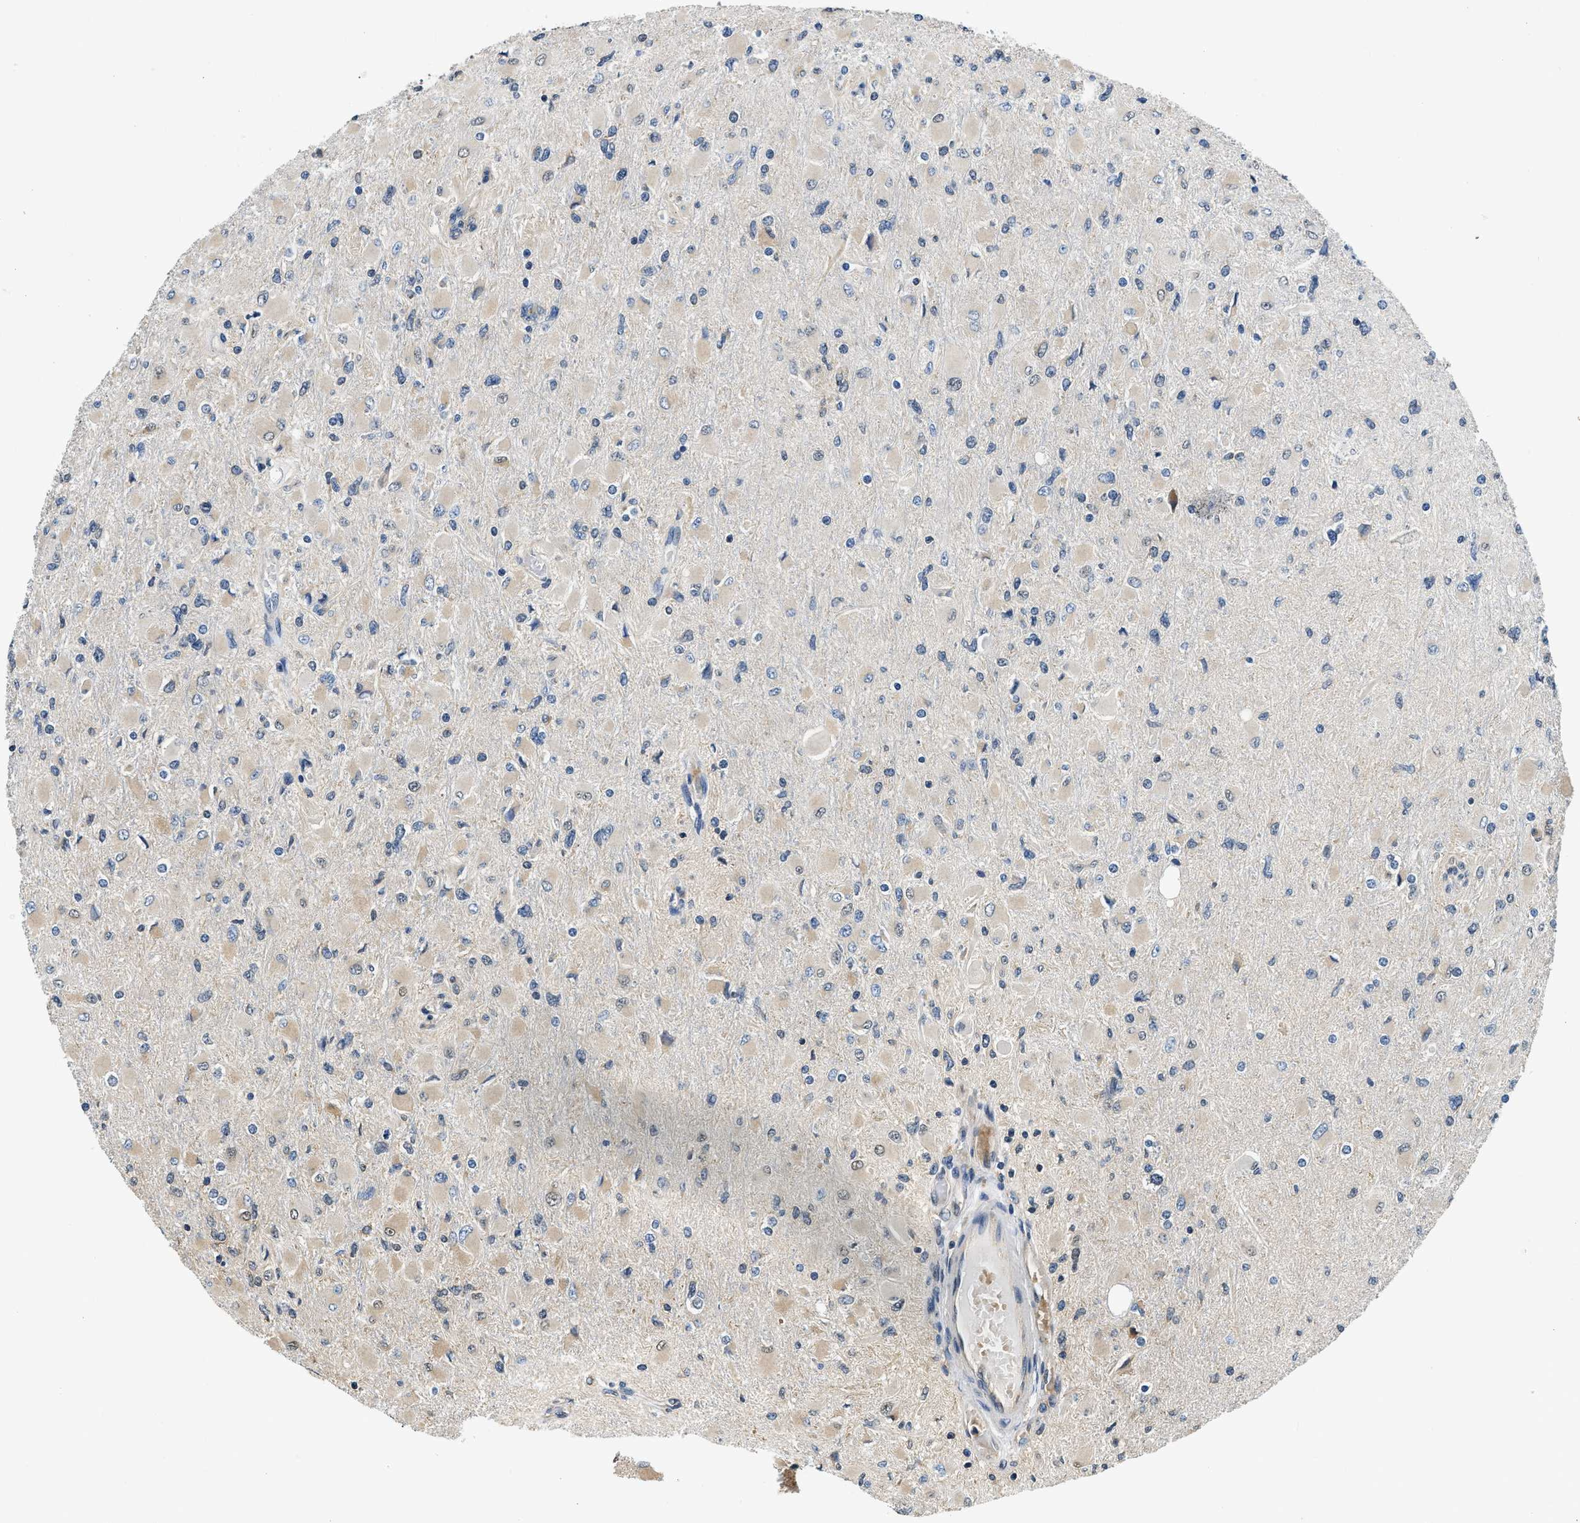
{"staining": {"intensity": "negative", "quantity": "none", "location": "none"}, "tissue": "glioma", "cell_type": "Tumor cells", "image_type": "cancer", "snomed": [{"axis": "morphology", "description": "Glioma, malignant, High grade"}, {"axis": "topography", "description": "Cerebral cortex"}], "caption": "High power microscopy image of an immunohistochemistry (IHC) histopathology image of malignant high-grade glioma, revealing no significant positivity in tumor cells.", "gene": "BCL7C", "patient": {"sex": "female", "age": 36}}